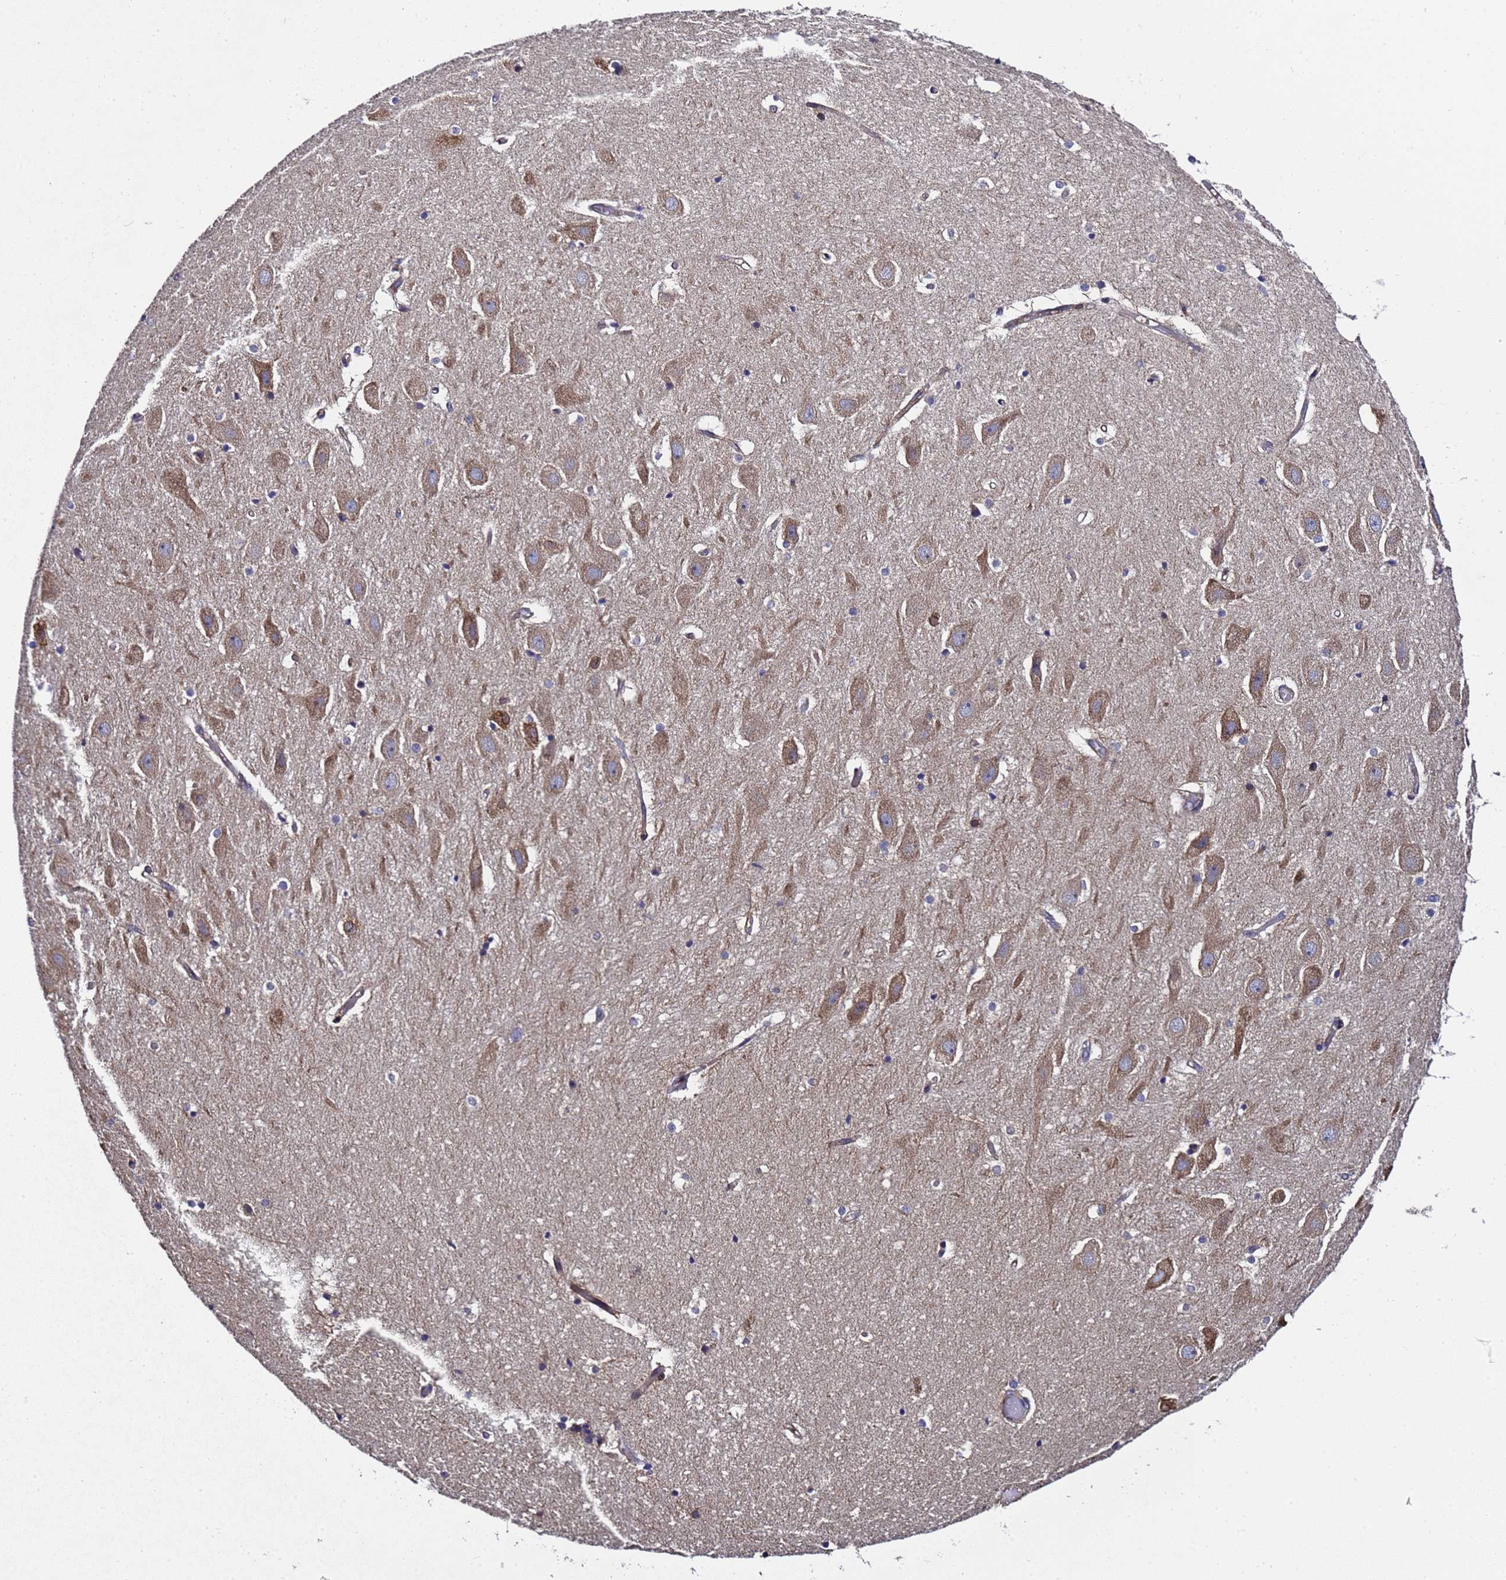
{"staining": {"intensity": "weak", "quantity": "<25%", "location": "cytoplasmic/membranous"}, "tissue": "hippocampus", "cell_type": "Glial cells", "image_type": "normal", "snomed": [{"axis": "morphology", "description": "Normal tissue, NOS"}, {"axis": "topography", "description": "Hippocampus"}], "caption": "IHC photomicrograph of unremarkable hippocampus: hippocampus stained with DAB shows no significant protein positivity in glial cells. Brightfield microscopy of immunohistochemistry stained with DAB (3,3'-diaminobenzidine) (brown) and hematoxylin (blue), captured at high magnification.", "gene": "MOCS1", "patient": {"sex": "female", "age": 52}}